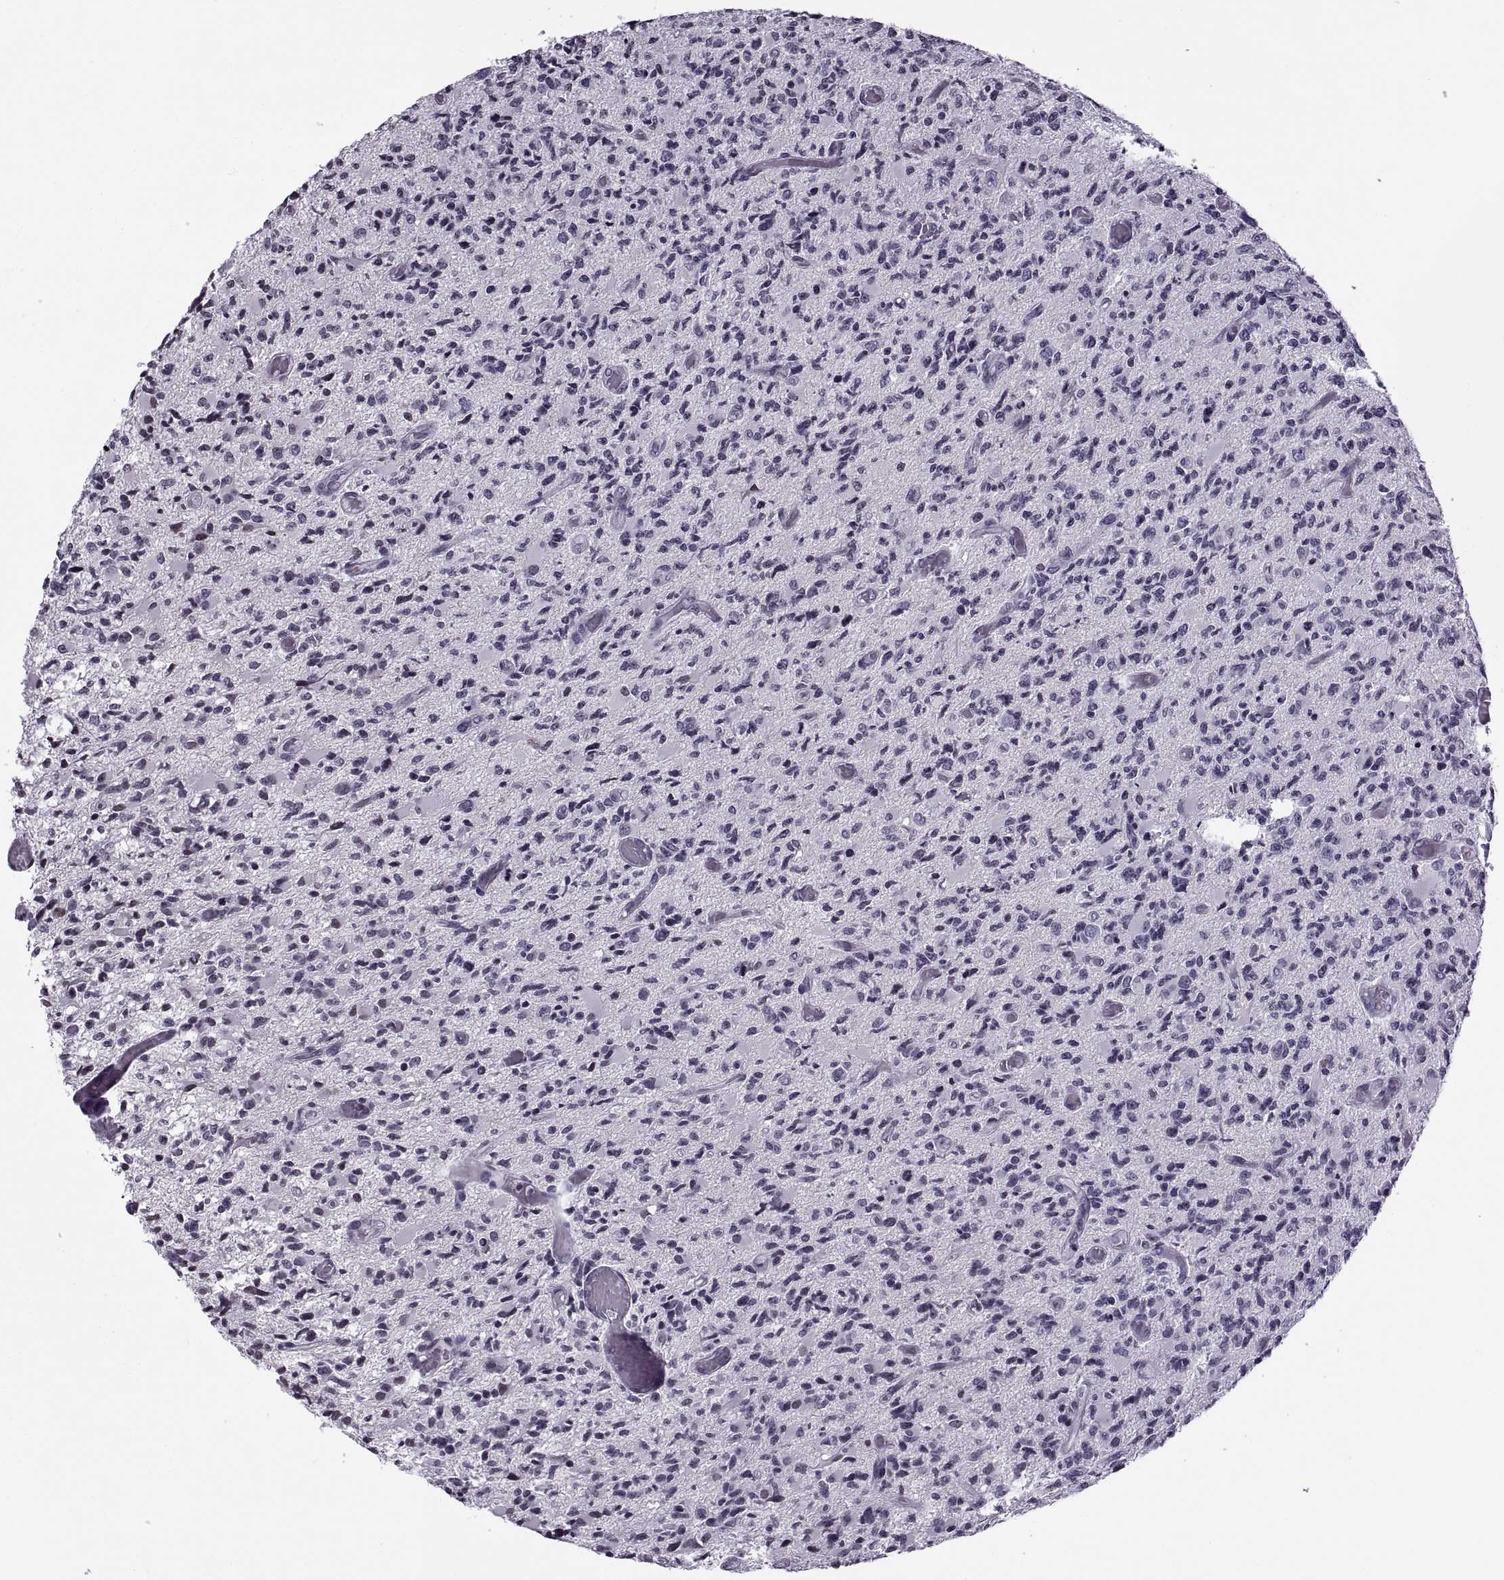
{"staining": {"intensity": "negative", "quantity": "none", "location": "none"}, "tissue": "glioma", "cell_type": "Tumor cells", "image_type": "cancer", "snomed": [{"axis": "morphology", "description": "Glioma, malignant, High grade"}, {"axis": "topography", "description": "Brain"}], "caption": "An image of malignant high-grade glioma stained for a protein demonstrates no brown staining in tumor cells. Nuclei are stained in blue.", "gene": "H1-8", "patient": {"sex": "female", "age": 63}}